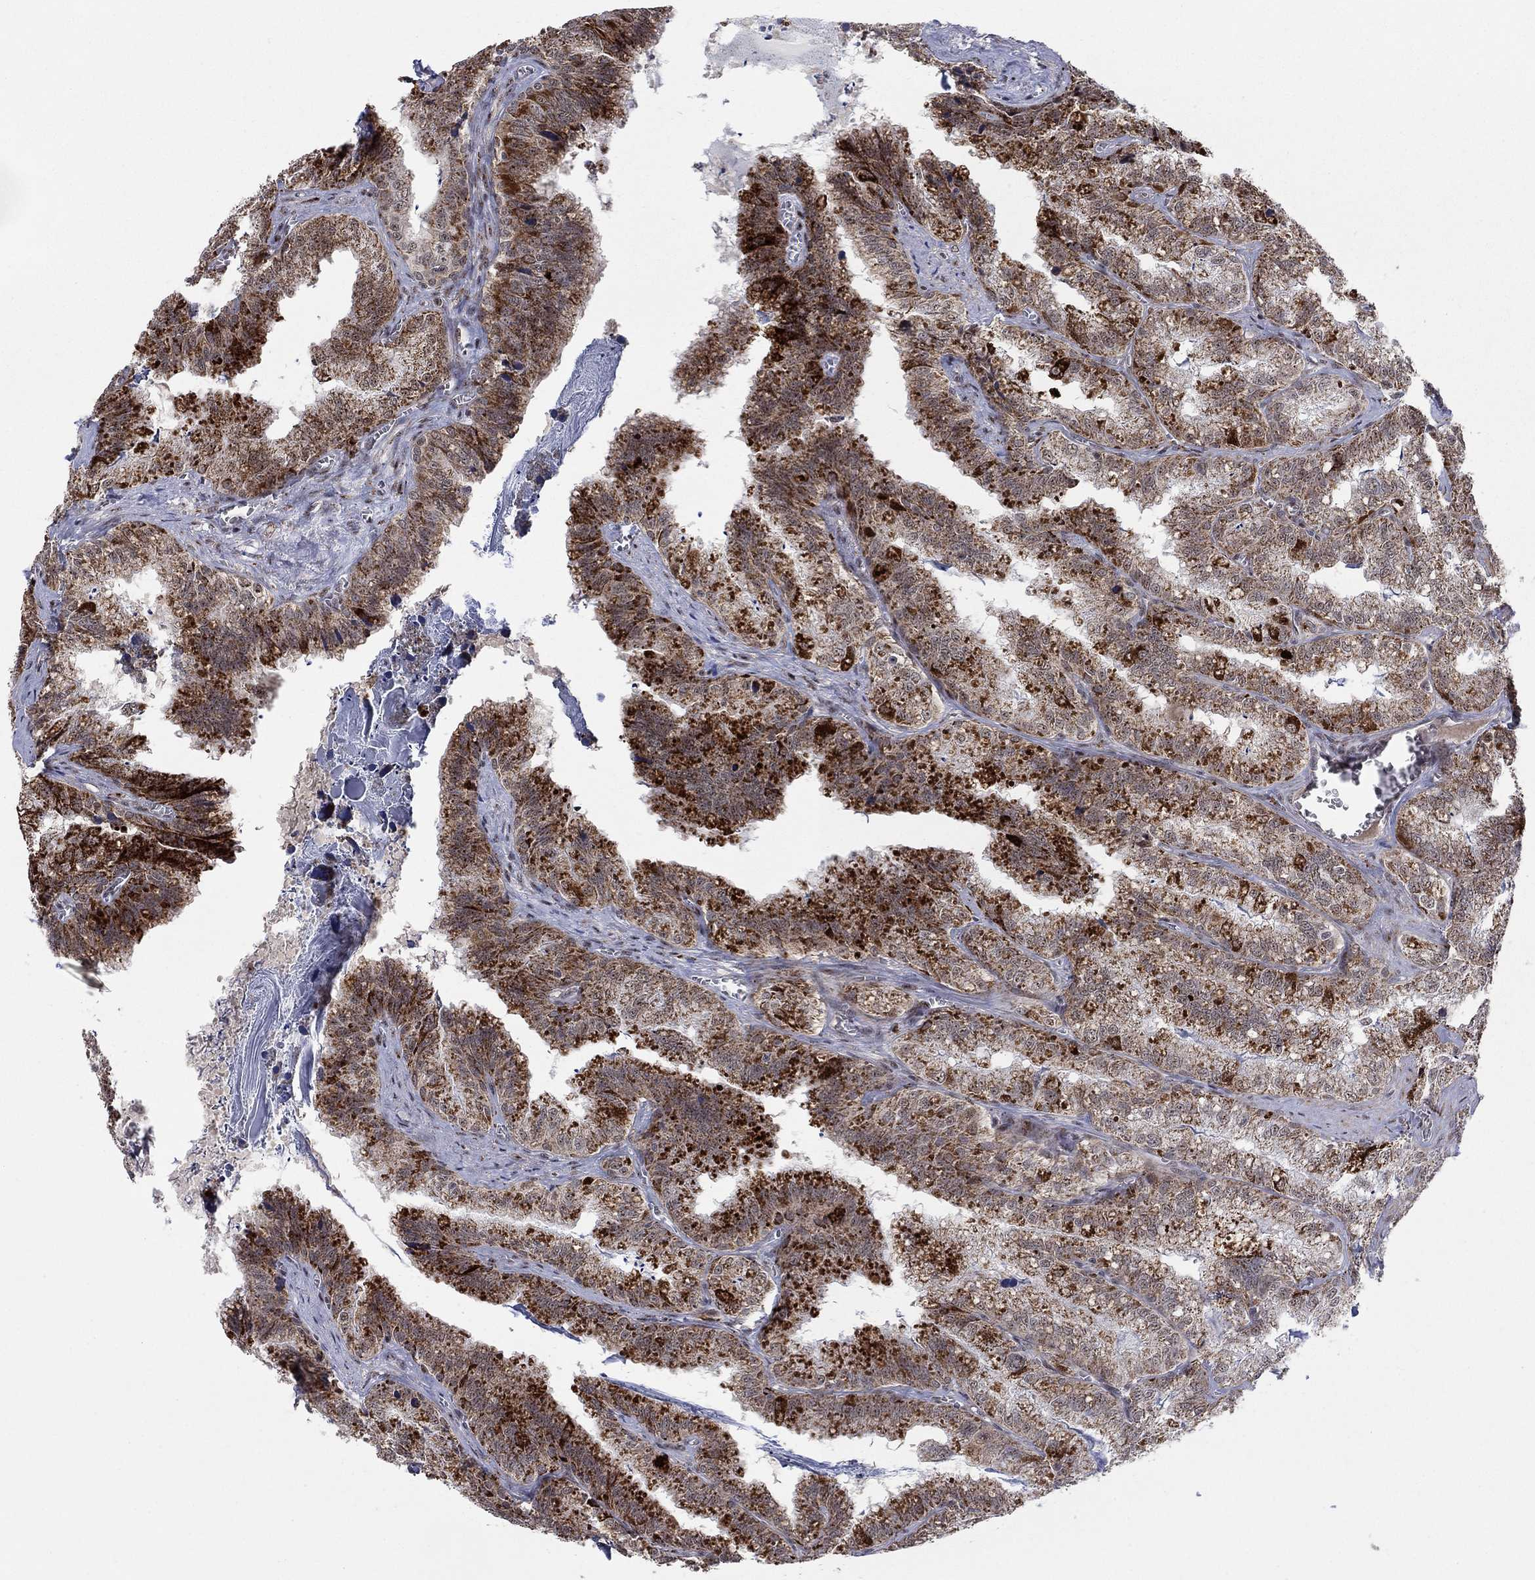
{"staining": {"intensity": "strong", "quantity": ">75%", "location": "cytoplasmic/membranous"}, "tissue": "seminal vesicle", "cell_type": "Glandular cells", "image_type": "normal", "snomed": [{"axis": "morphology", "description": "Normal tissue, NOS"}, {"axis": "topography", "description": "Seminal veicle"}], "caption": "Seminal vesicle stained for a protein reveals strong cytoplasmic/membranous positivity in glandular cells. (brown staining indicates protein expression, while blue staining denotes nuclei).", "gene": "ZNF395", "patient": {"sex": "male", "age": 57}}